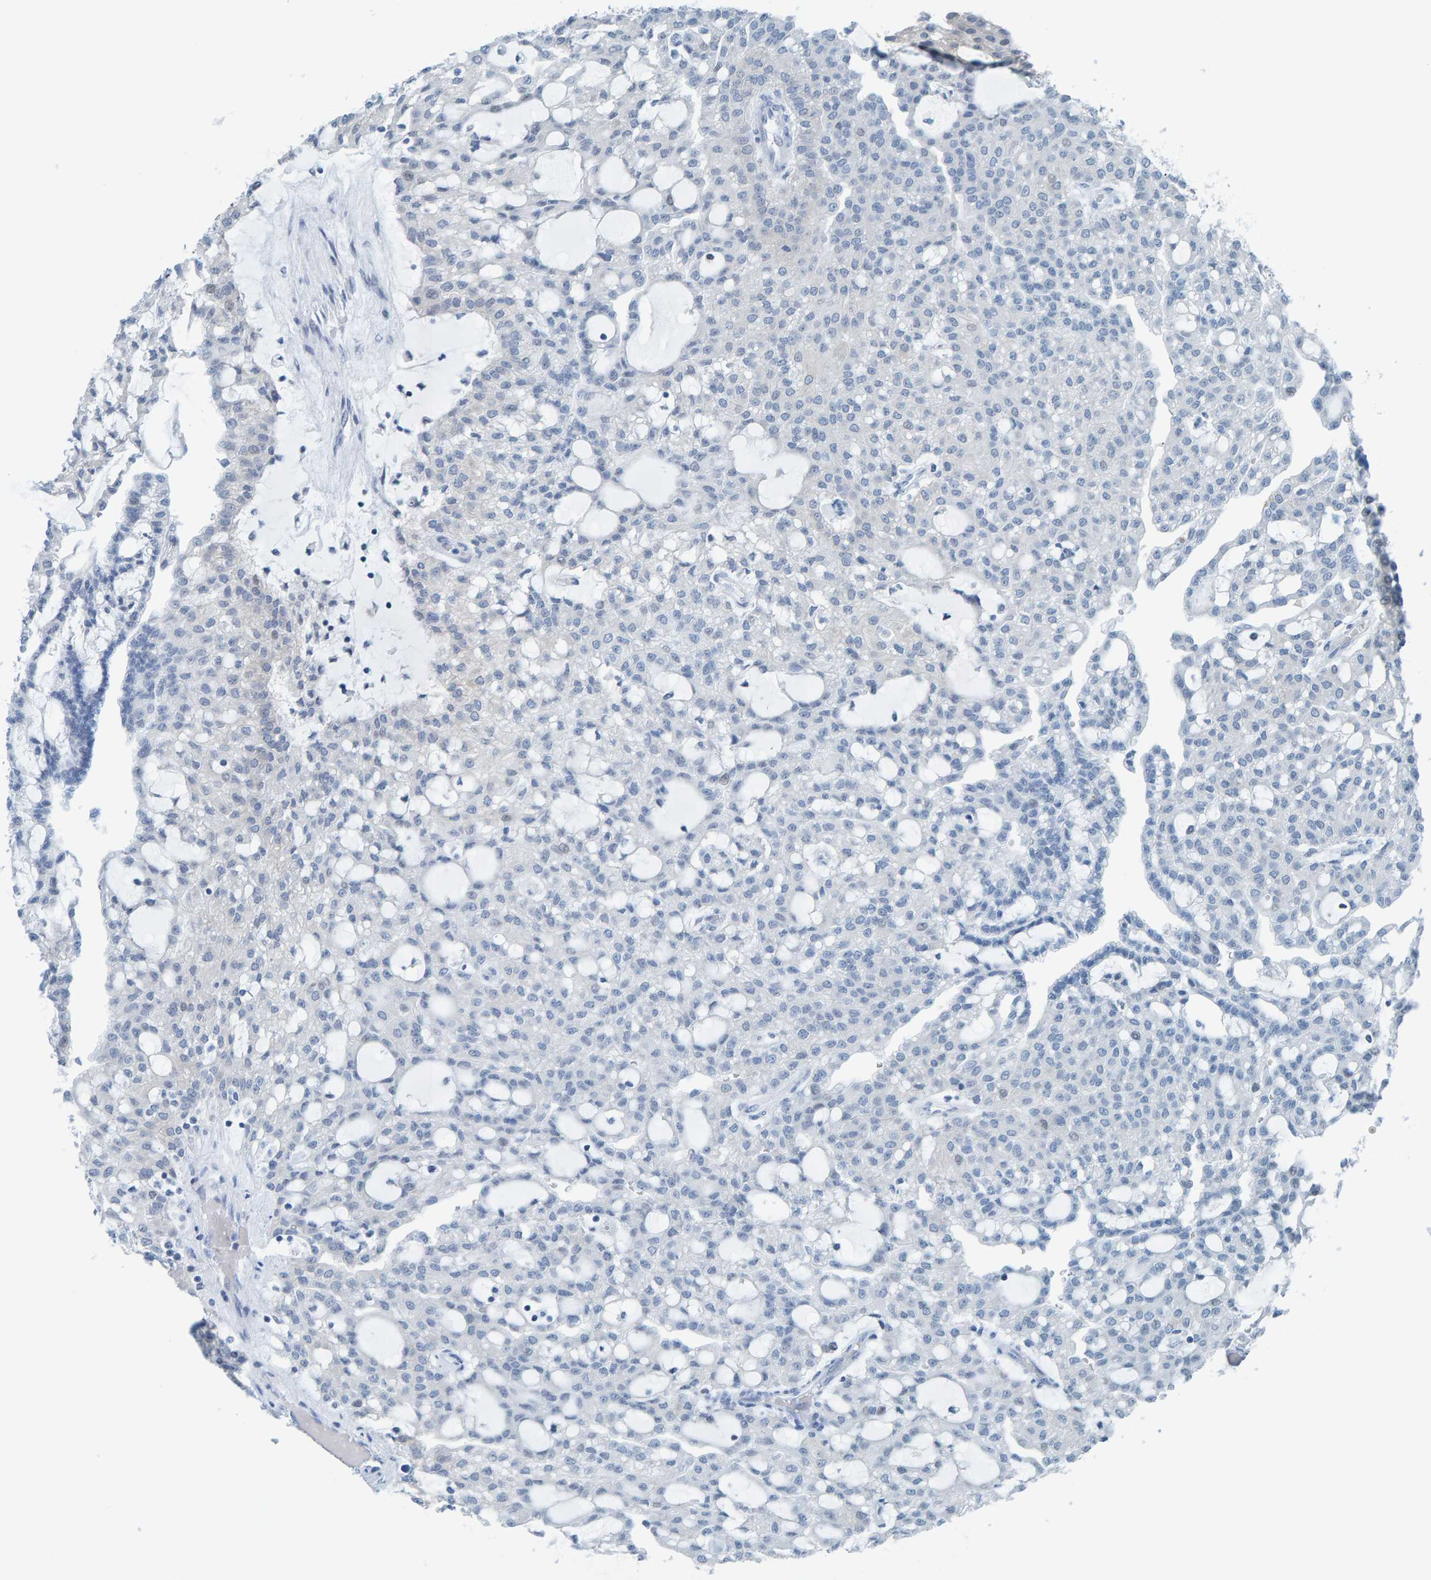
{"staining": {"intensity": "negative", "quantity": "none", "location": "none"}, "tissue": "renal cancer", "cell_type": "Tumor cells", "image_type": "cancer", "snomed": [{"axis": "morphology", "description": "Adenocarcinoma, NOS"}, {"axis": "topography", "description": "Kidney"}], "caption": "Renal cancer (adenocarcinoma) stained for a protein using immunohistochemistry (IHC) demonstrates no expression tumor cells.", "gene": "CNP", "patient": {"sex": "male", "age": 63}}